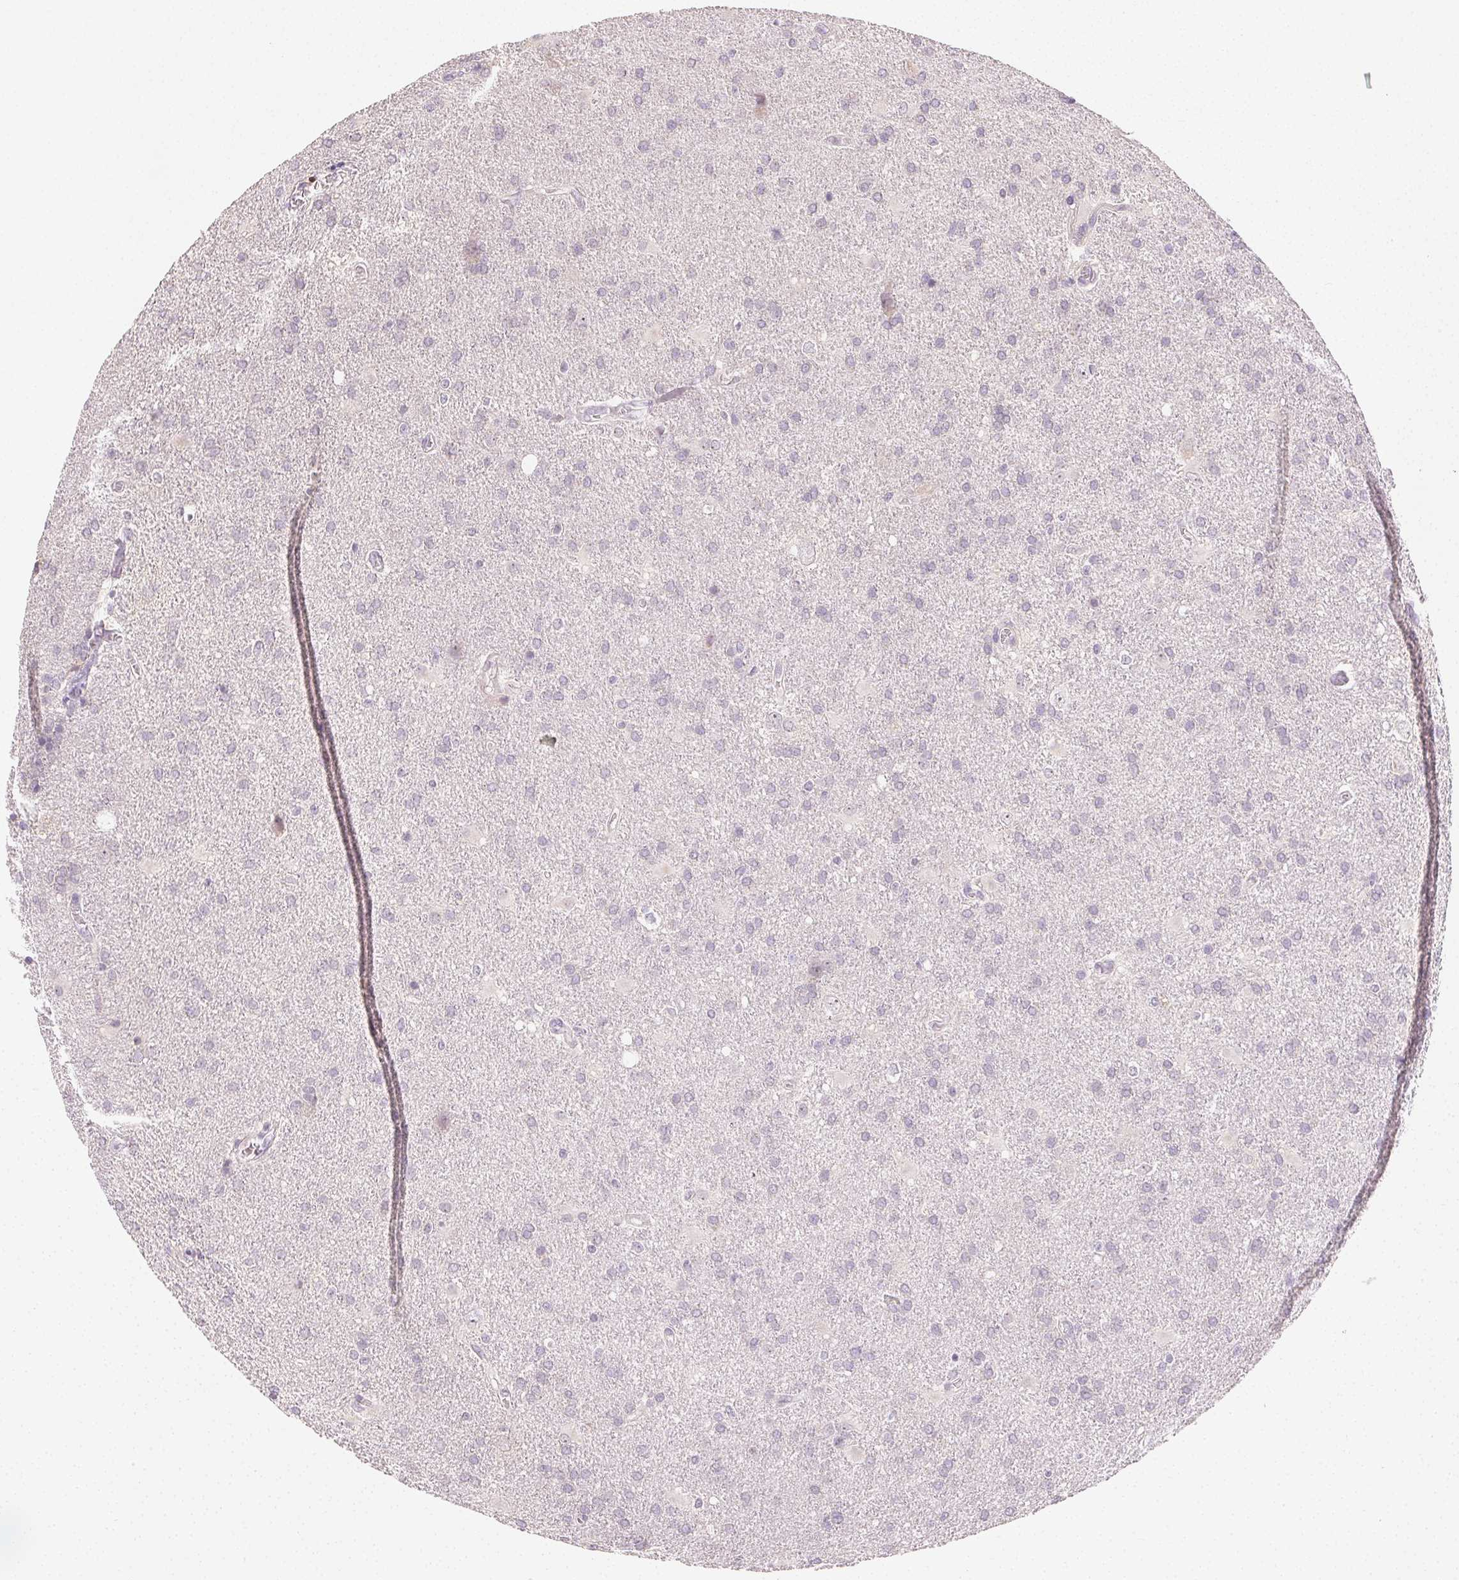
{"staining": {"intensity": "negative", "quantity": "none", "location": "none"}, "tissue": "glioma", "cell_type": "Tumor cells", "image_type": "cancer", "snomed": [{"axis": "morphology", "description": "Glioma, malignant, Low grade"}, {"axis": "topography", "description": "Brain"}], "caption": "IHC image of neoplastic tissue: human glioma stained with DAB (3,3'-diaminobenzidine) displays no significant protein expression in tumor cells. (DAB (3,3'-diaminobenzidine) immunohistochemistry (IHC), high magnification).", "gene": "MYBL1", "patient": {"sex": "male", "age": 66}}